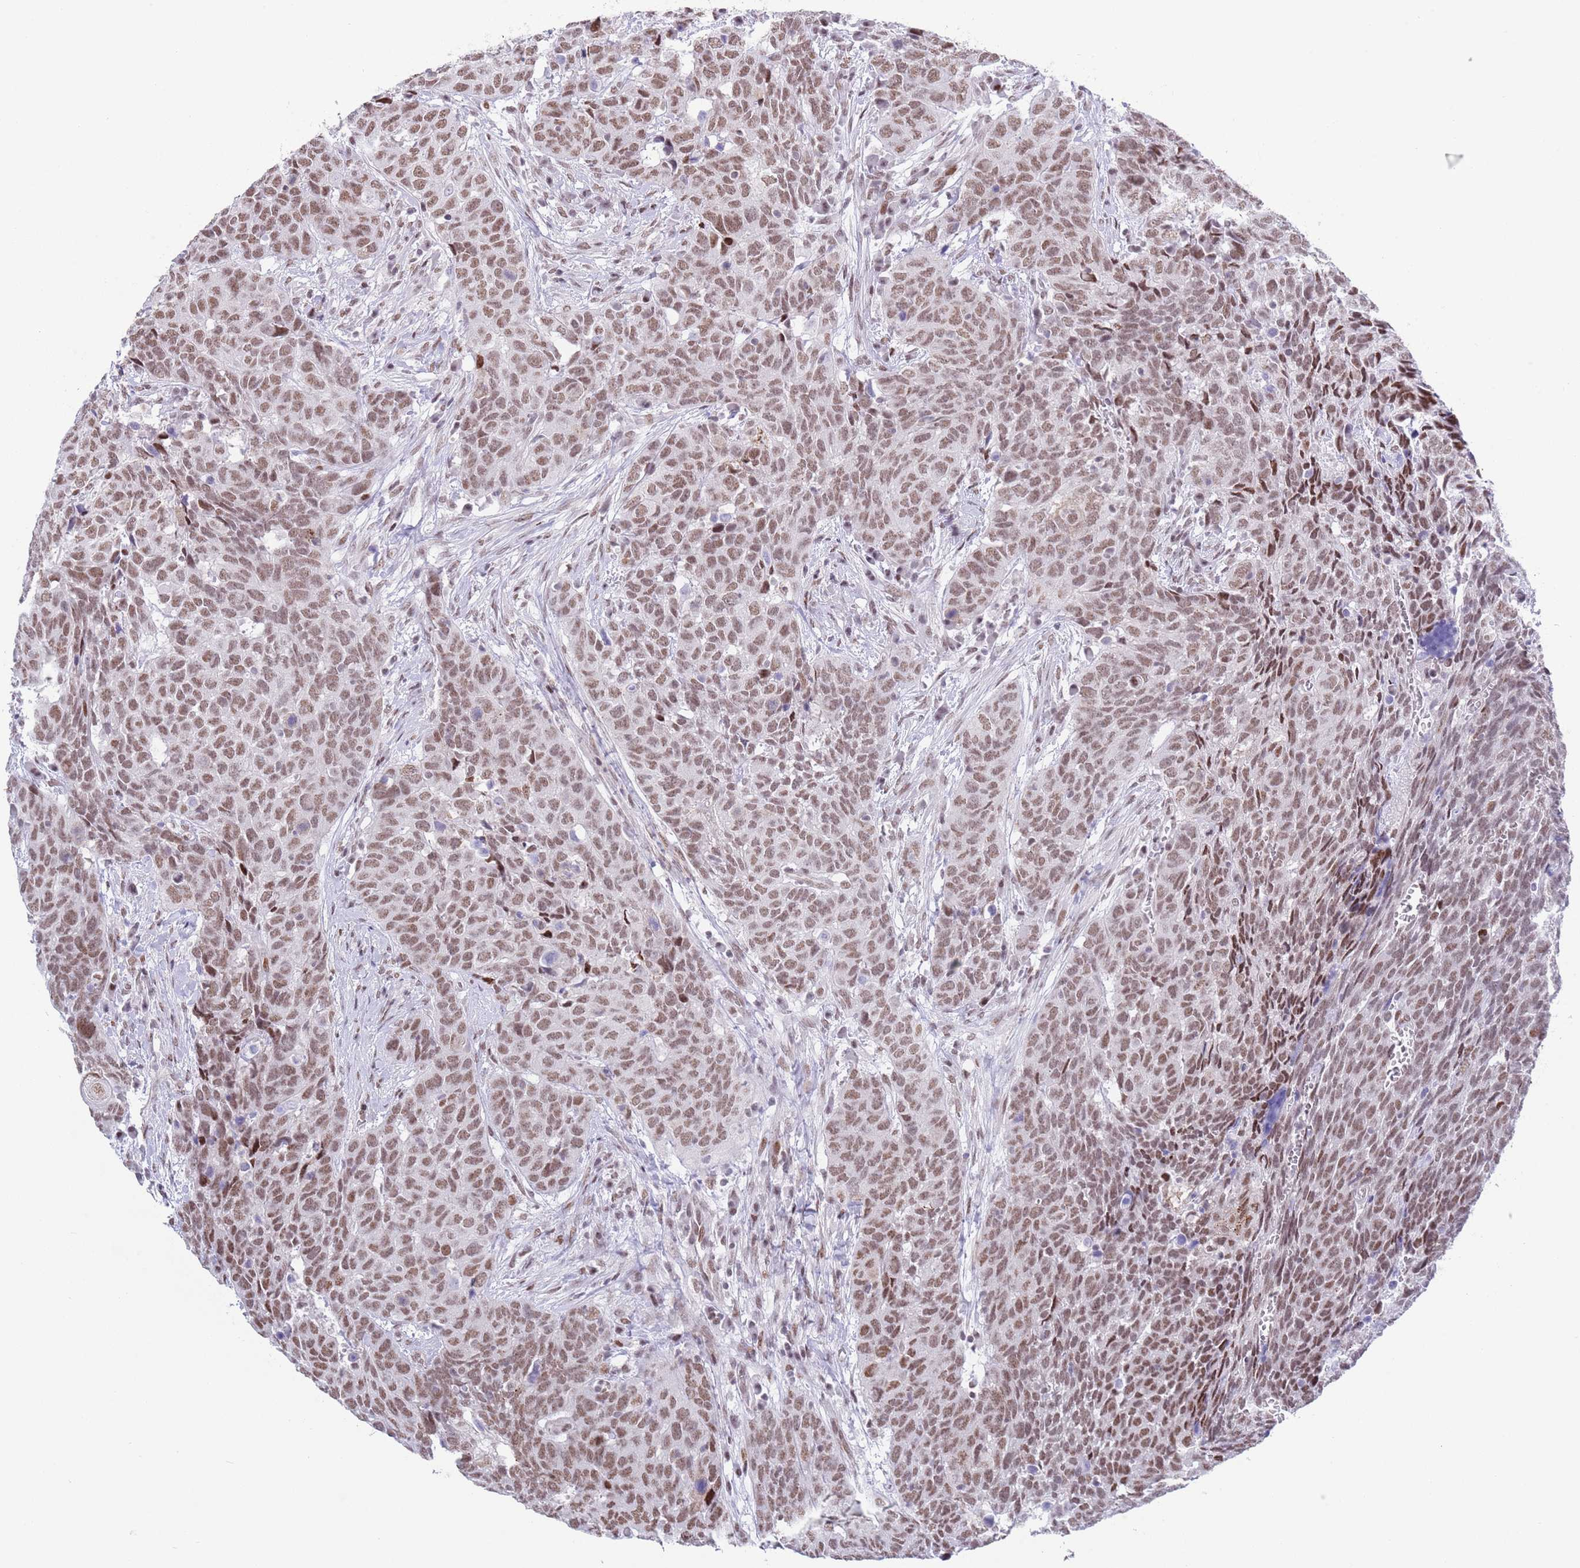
{"staining": {"intensity": "moderate", "quantity": ">75%", "location": "nuclear"}, "tissue": "head and neck cancer", "cell_type": "Tumor cells", "image_type": "cancer", "snomed": [{"axis": "morphology", "description": "Squamous cell carcinoma, NOS"}, {"axis": "topography", "description": "Head-Neck"}], "caption": "A high-resolution histopathology image shows IHC staining of head and neck cancer, which demonstrates moderate nuclear staining in about >75% of tumor cells.", "gene": "ZNF382", "patient": {"sex": "male", "age": 66}}